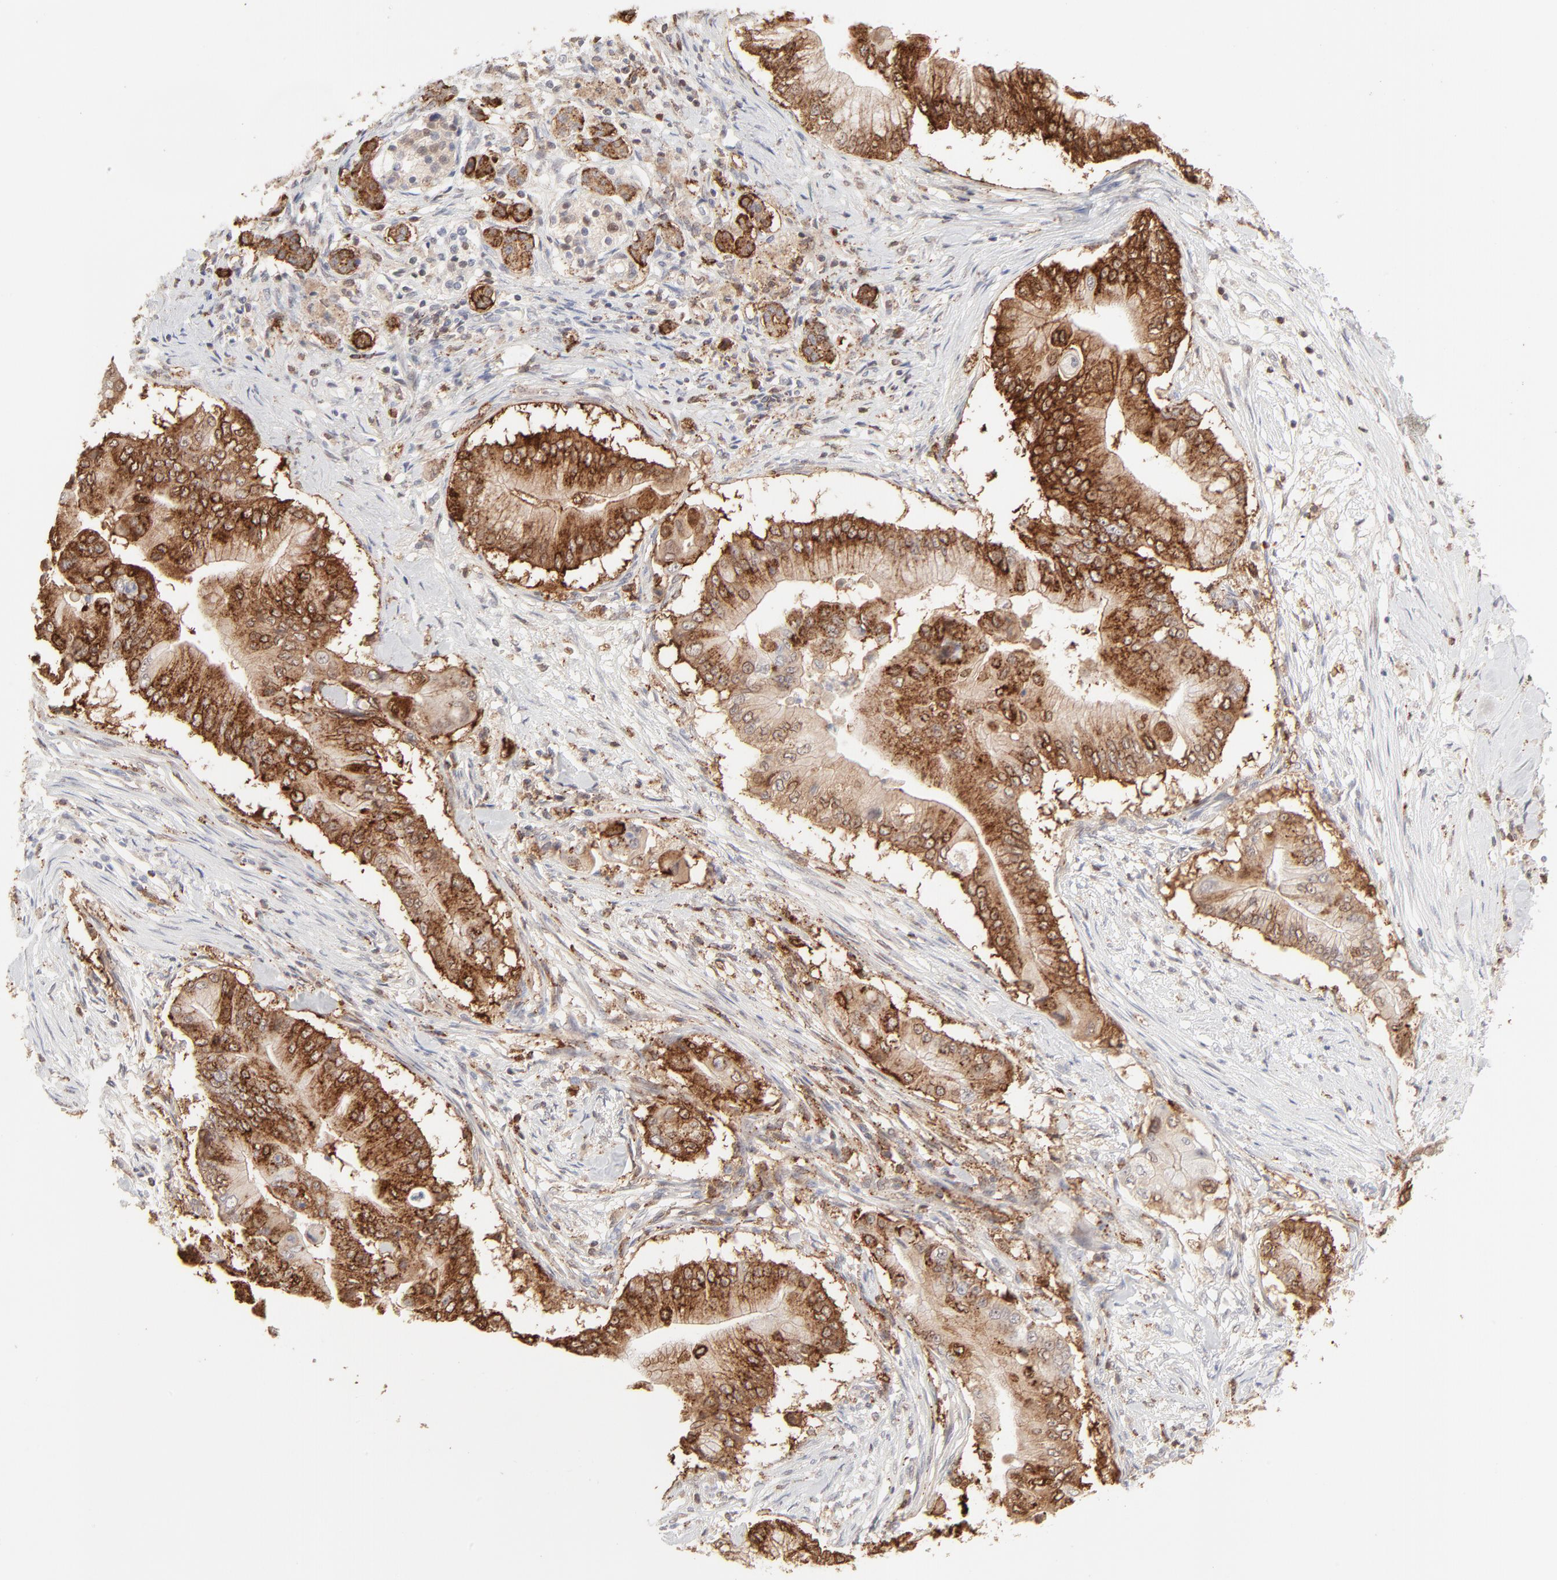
{"staining": {"intensity": "strong", "quantity": ">75%", "location": "cytoplasmic/membranous"}, "tissue": "pancreatic cancer", "cell_type": "Tumor cells", "image_type": "cancer", "snomed": [{"axis": "morphology", "description": "Adenocarcinoma, NOS"}, {"axis": "topography", "description": "Pancreas"}], "caption": "IHC (DAB (3,3'-diaminobenzidine)) staining of adenocarcinoma (pancreatic) demonstrates strong cytoplasmic/membranous protein staining in about >75% of tumor cells. (brown staining indicates protein expression, while blue staining denotes nuclei).", "gene": "CDK6", "patient": {"sex": "male", "age": 62}}